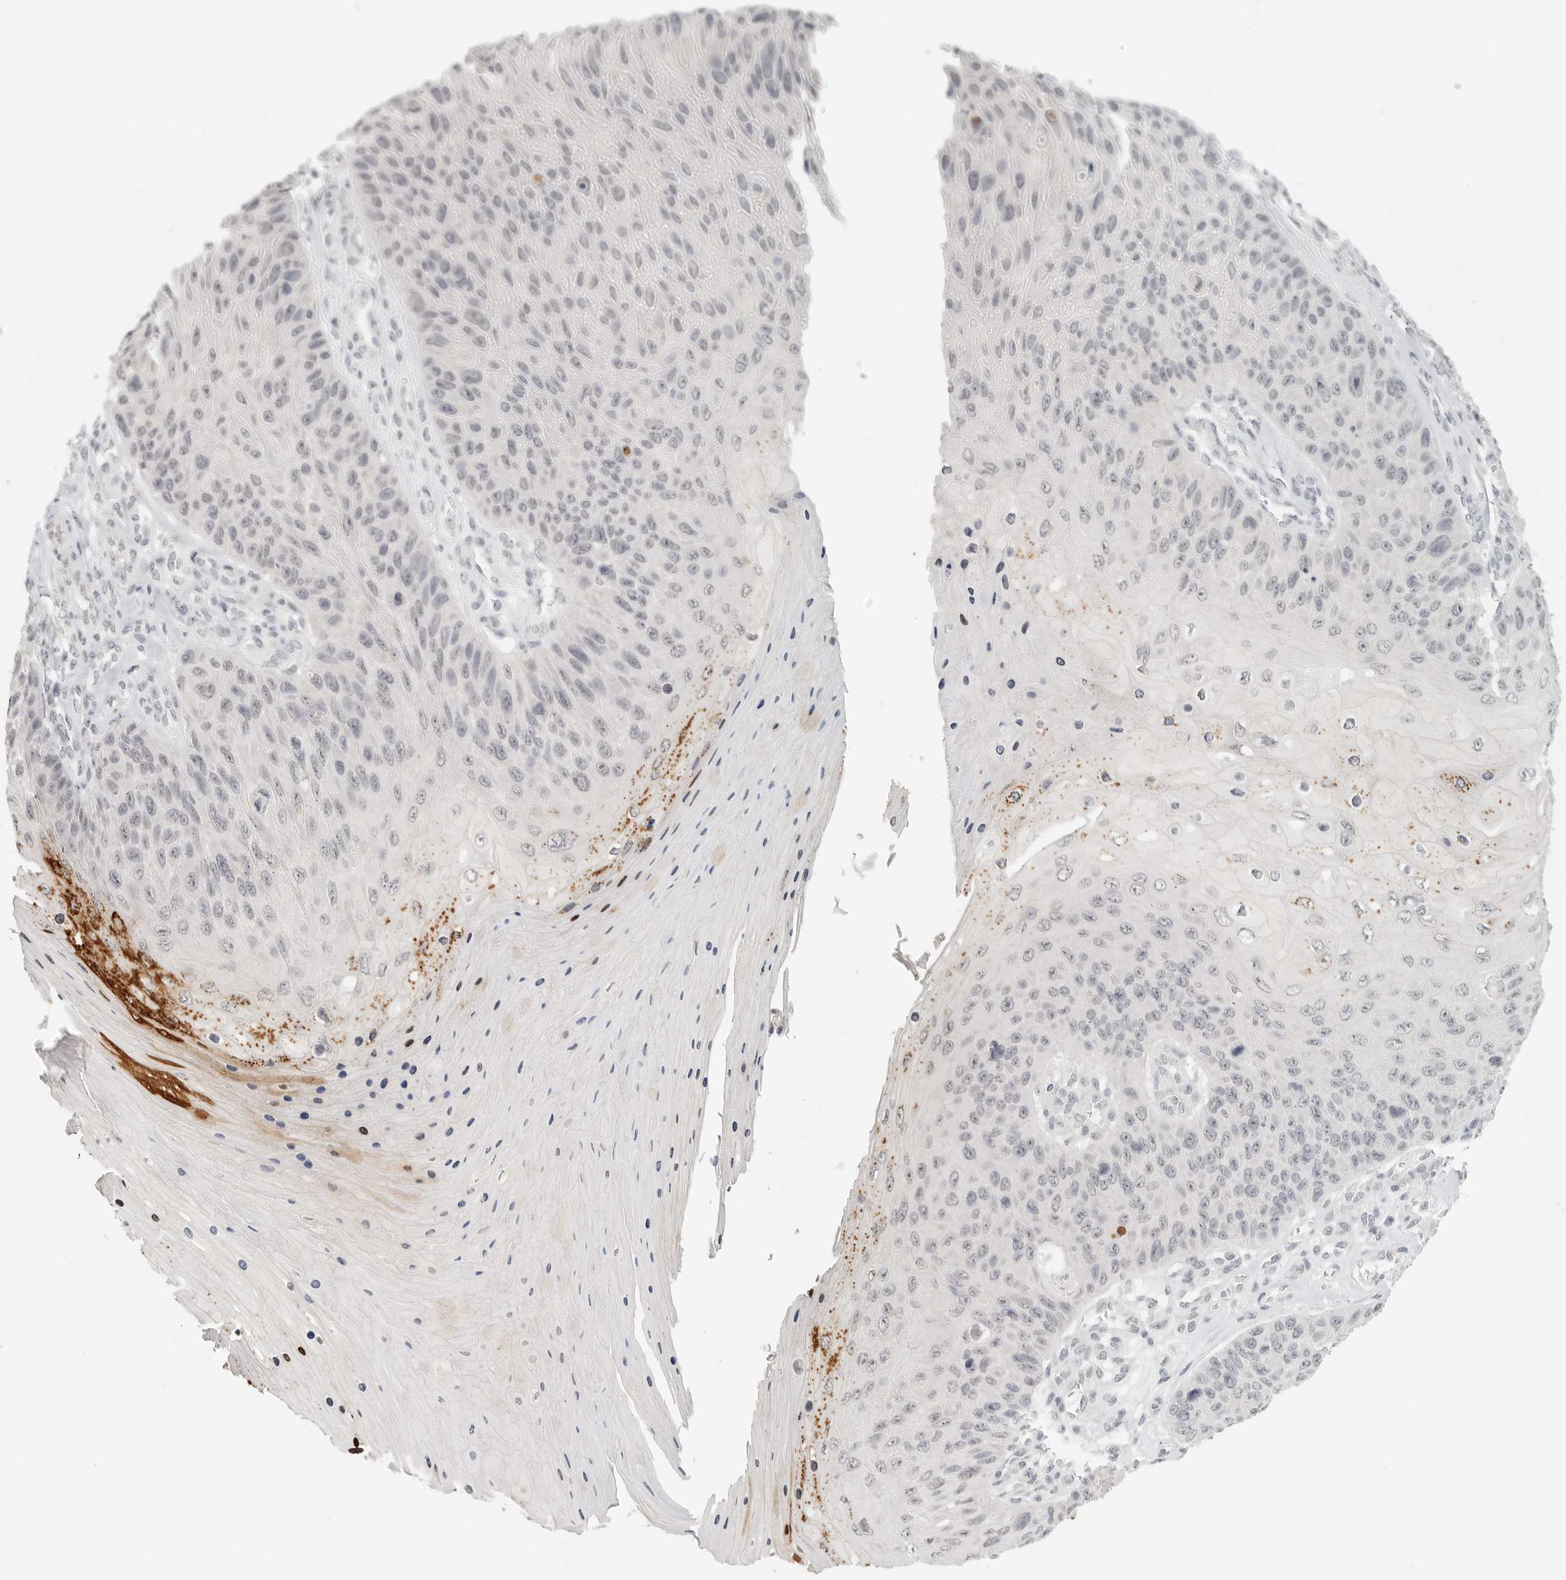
{"staining": {"intensity": "negative", "quantity": "none", "location": "none"}, "tissue": "skin cancer", "cell_type": "Tumor cells", "image_type": "cancer", "snomed": [{"axis": "morphology", "description": "Squamous cell carcinoma, NOS"}, {"axis": "topography", "description": "Skin"}], "caption": "IHC histopathology image of human skin cancer (squamous cell carcinoma) stained for a protein (brown), which exhibits no staining in tumor cells.", "gene": "KLK11", "patient": {"sex": "female", "age": 88}}